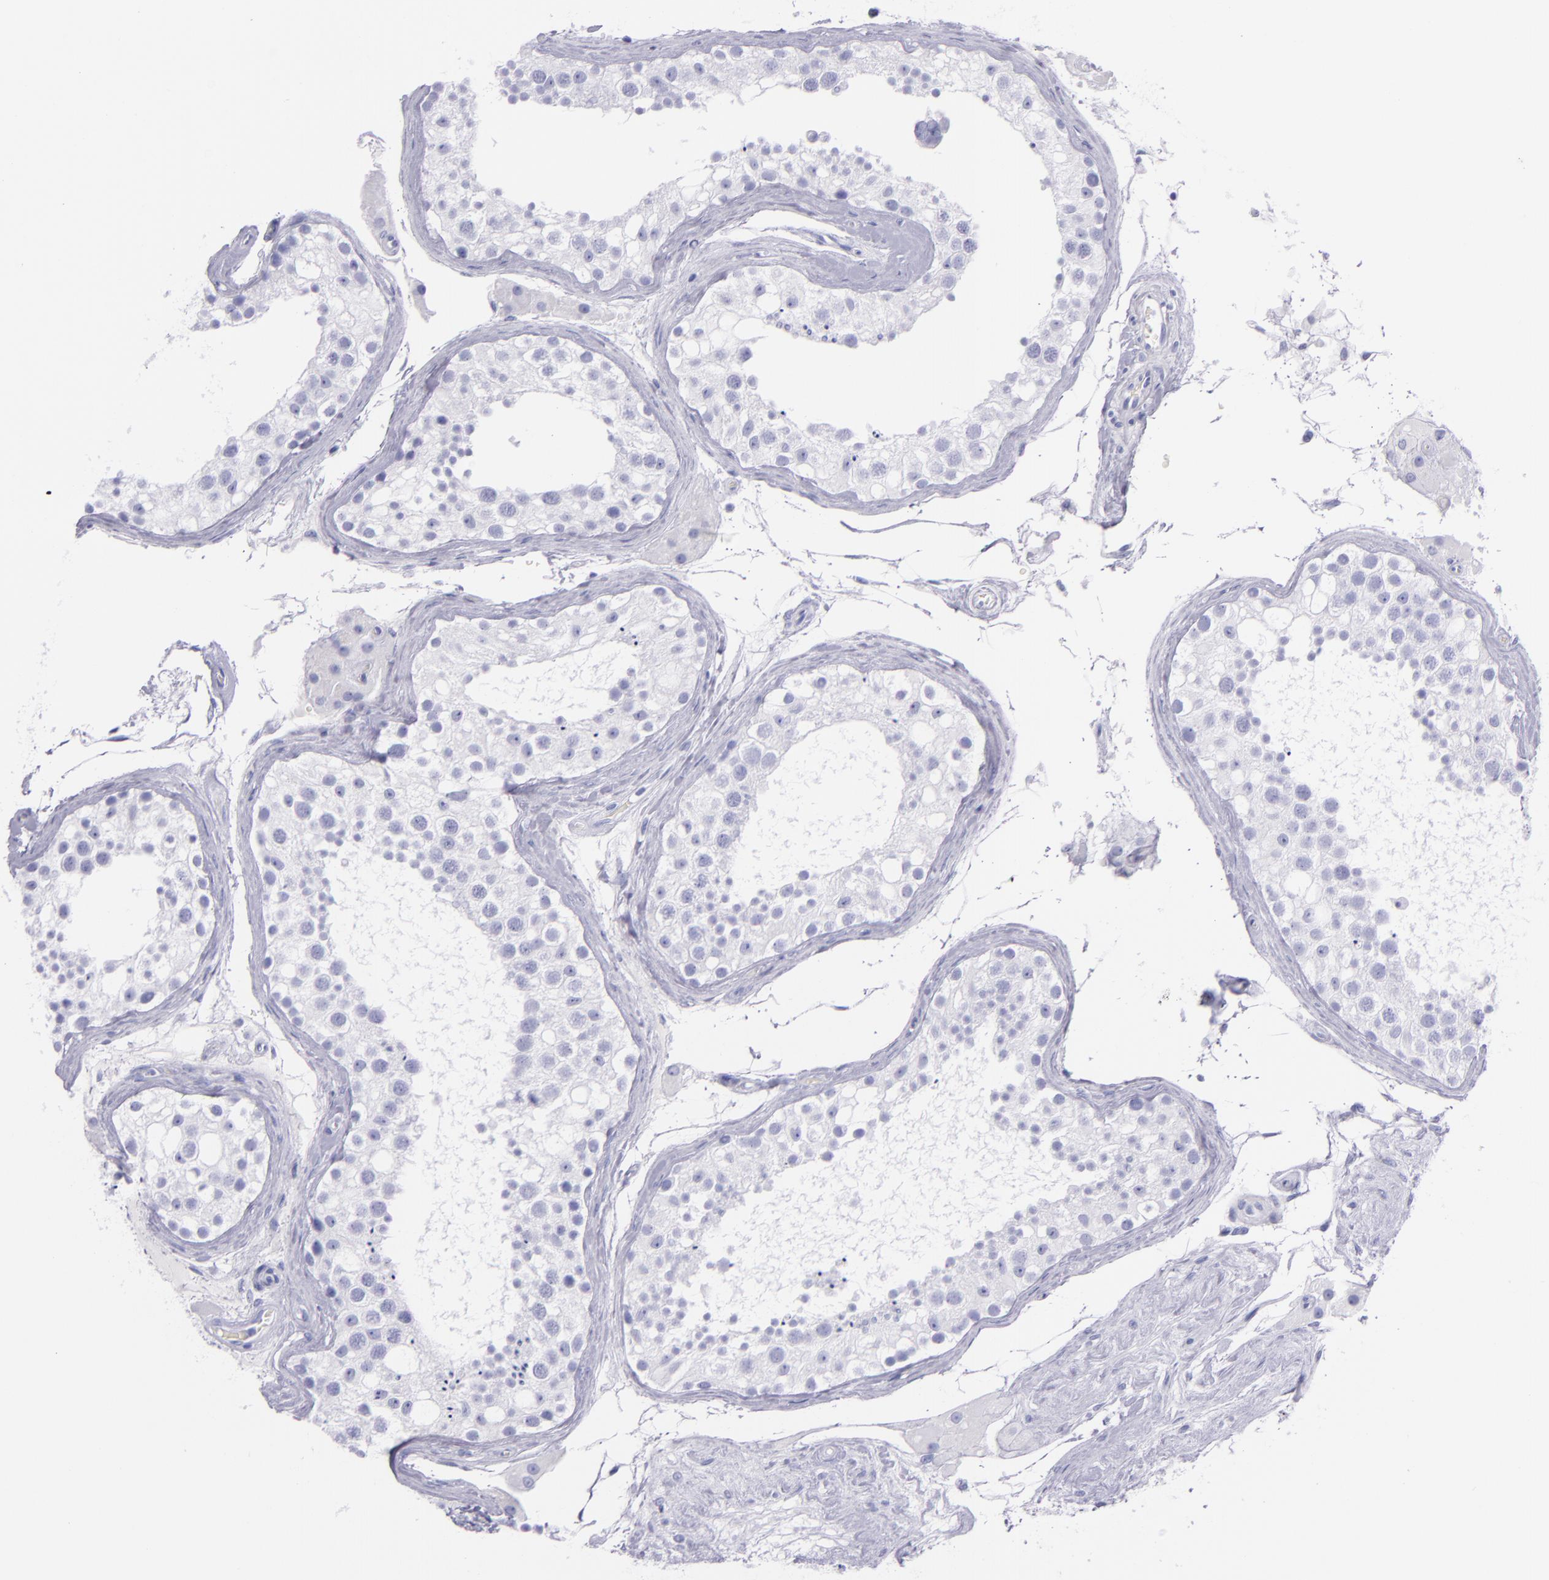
{"staining": {"intensity": "negative", "quantity": "none", "location": "none"}, "tissue": "testis", "cell_type": "Cells in seminiferous ducts", "image_type": "normal", "snomed": [{"axis": "morphology", "description": "Normal tissue, NOS"}, {"axis": "topography", "description": "Testis"}], "caption": "An immunohistochemistry (IHC) micrograph of benign testis is shown. There is no staining in cells in seminiferous ducts of testis.", "gene": "SFTPA2", "patient": {"sex": "male", "age": 68}}